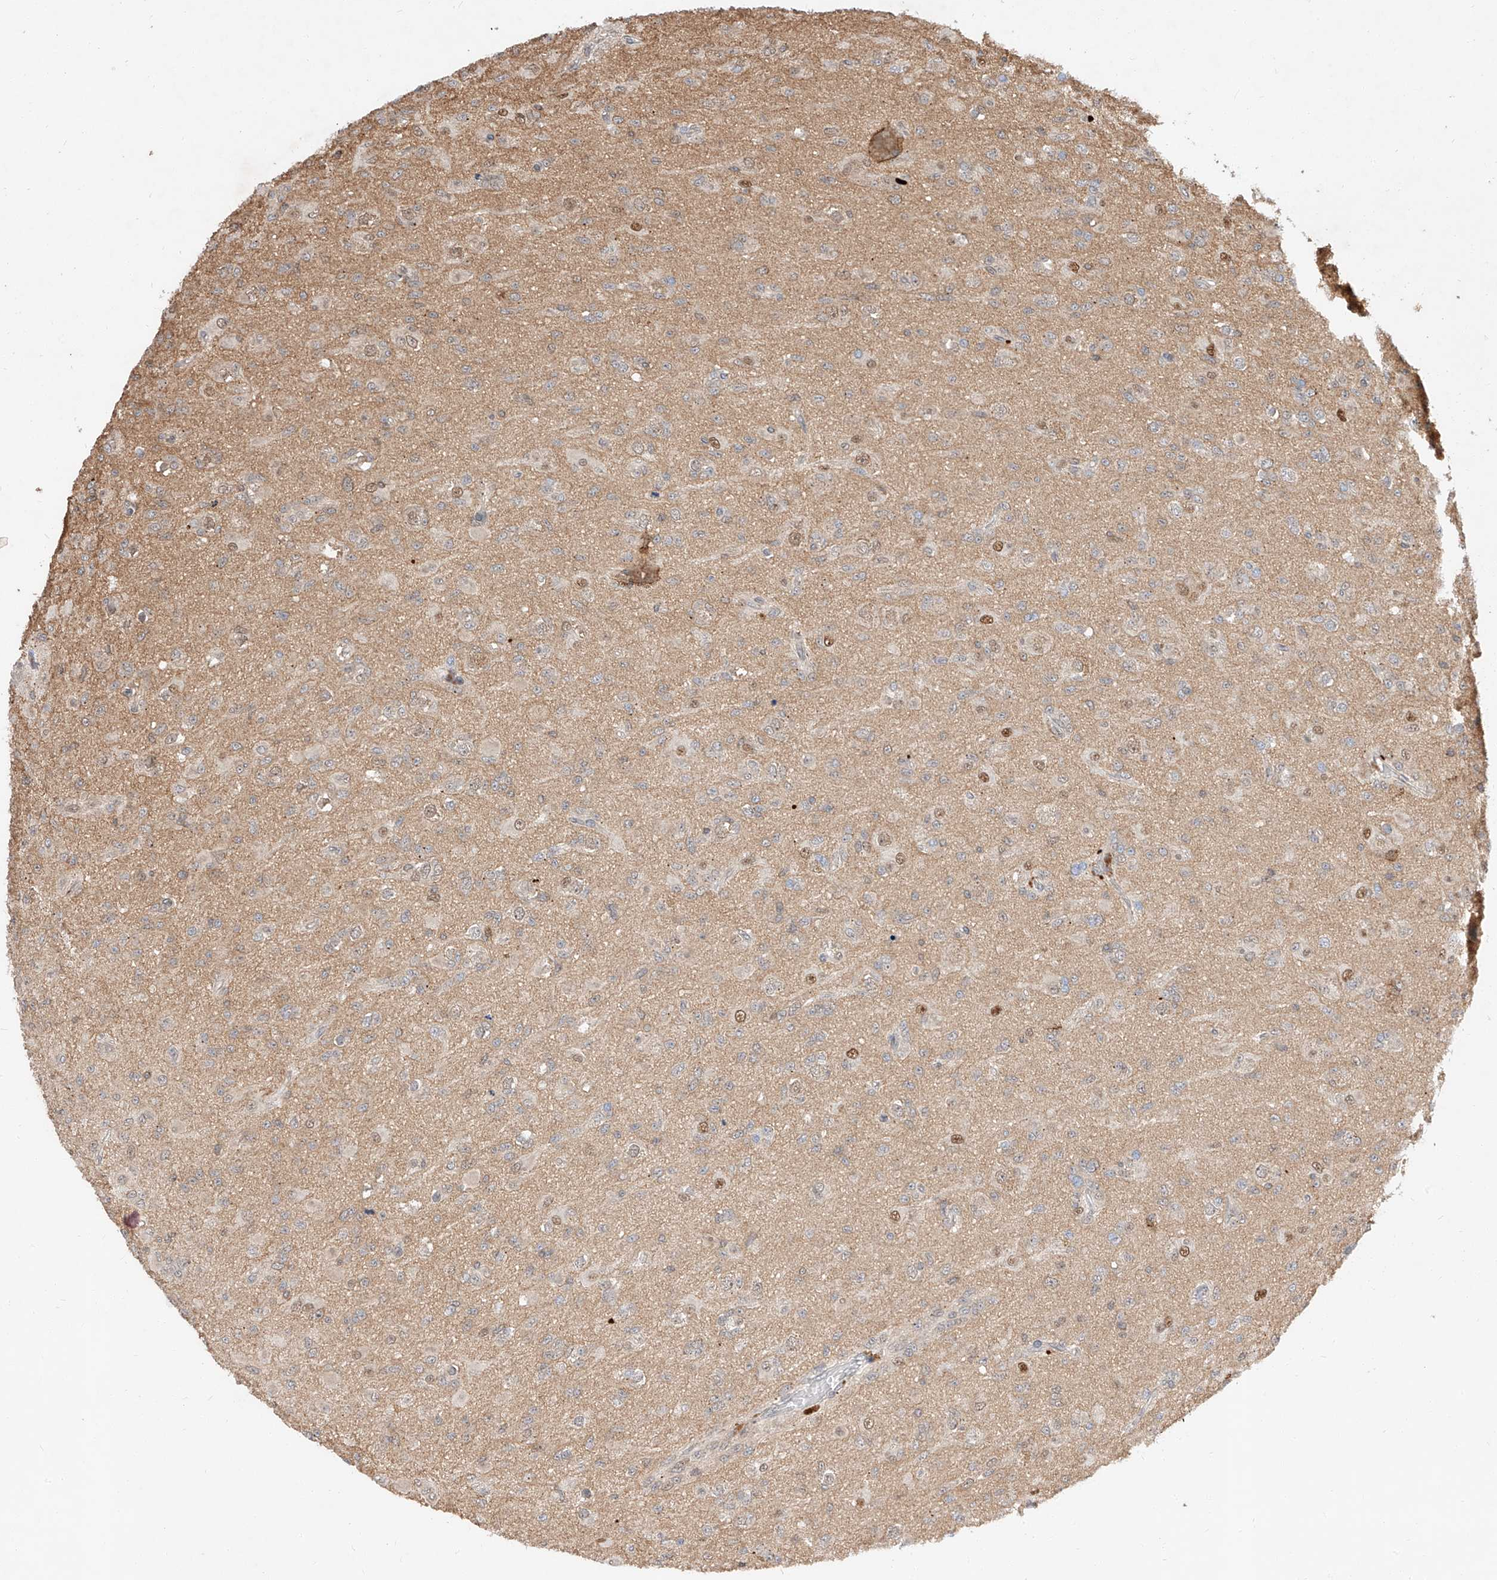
{"staining": {"intensity": "moderate", "quantity": "<25%", "location": "nuclear"}, "tissue": "glioma", "cell_type": "Tumor cells", "image_type": "cancer", "snomed": [{"axis": "morphology", "description": "Glioma, malignant, Low grade"}, {"axis": "topography", "description": "Brain"}], "caption": "A high-resolution photomicrograph shows immunohistochemistry staining of glioma, which exhibits moderate nuclear expression in about <25% of tumor cells. The protein is stained brown, and the nuclei are stained in blue (DAB IHC with brightfield microscopy, high magnification).", "gene": "DIRAS3", "patient": {"sex": "male", "age": 65}}